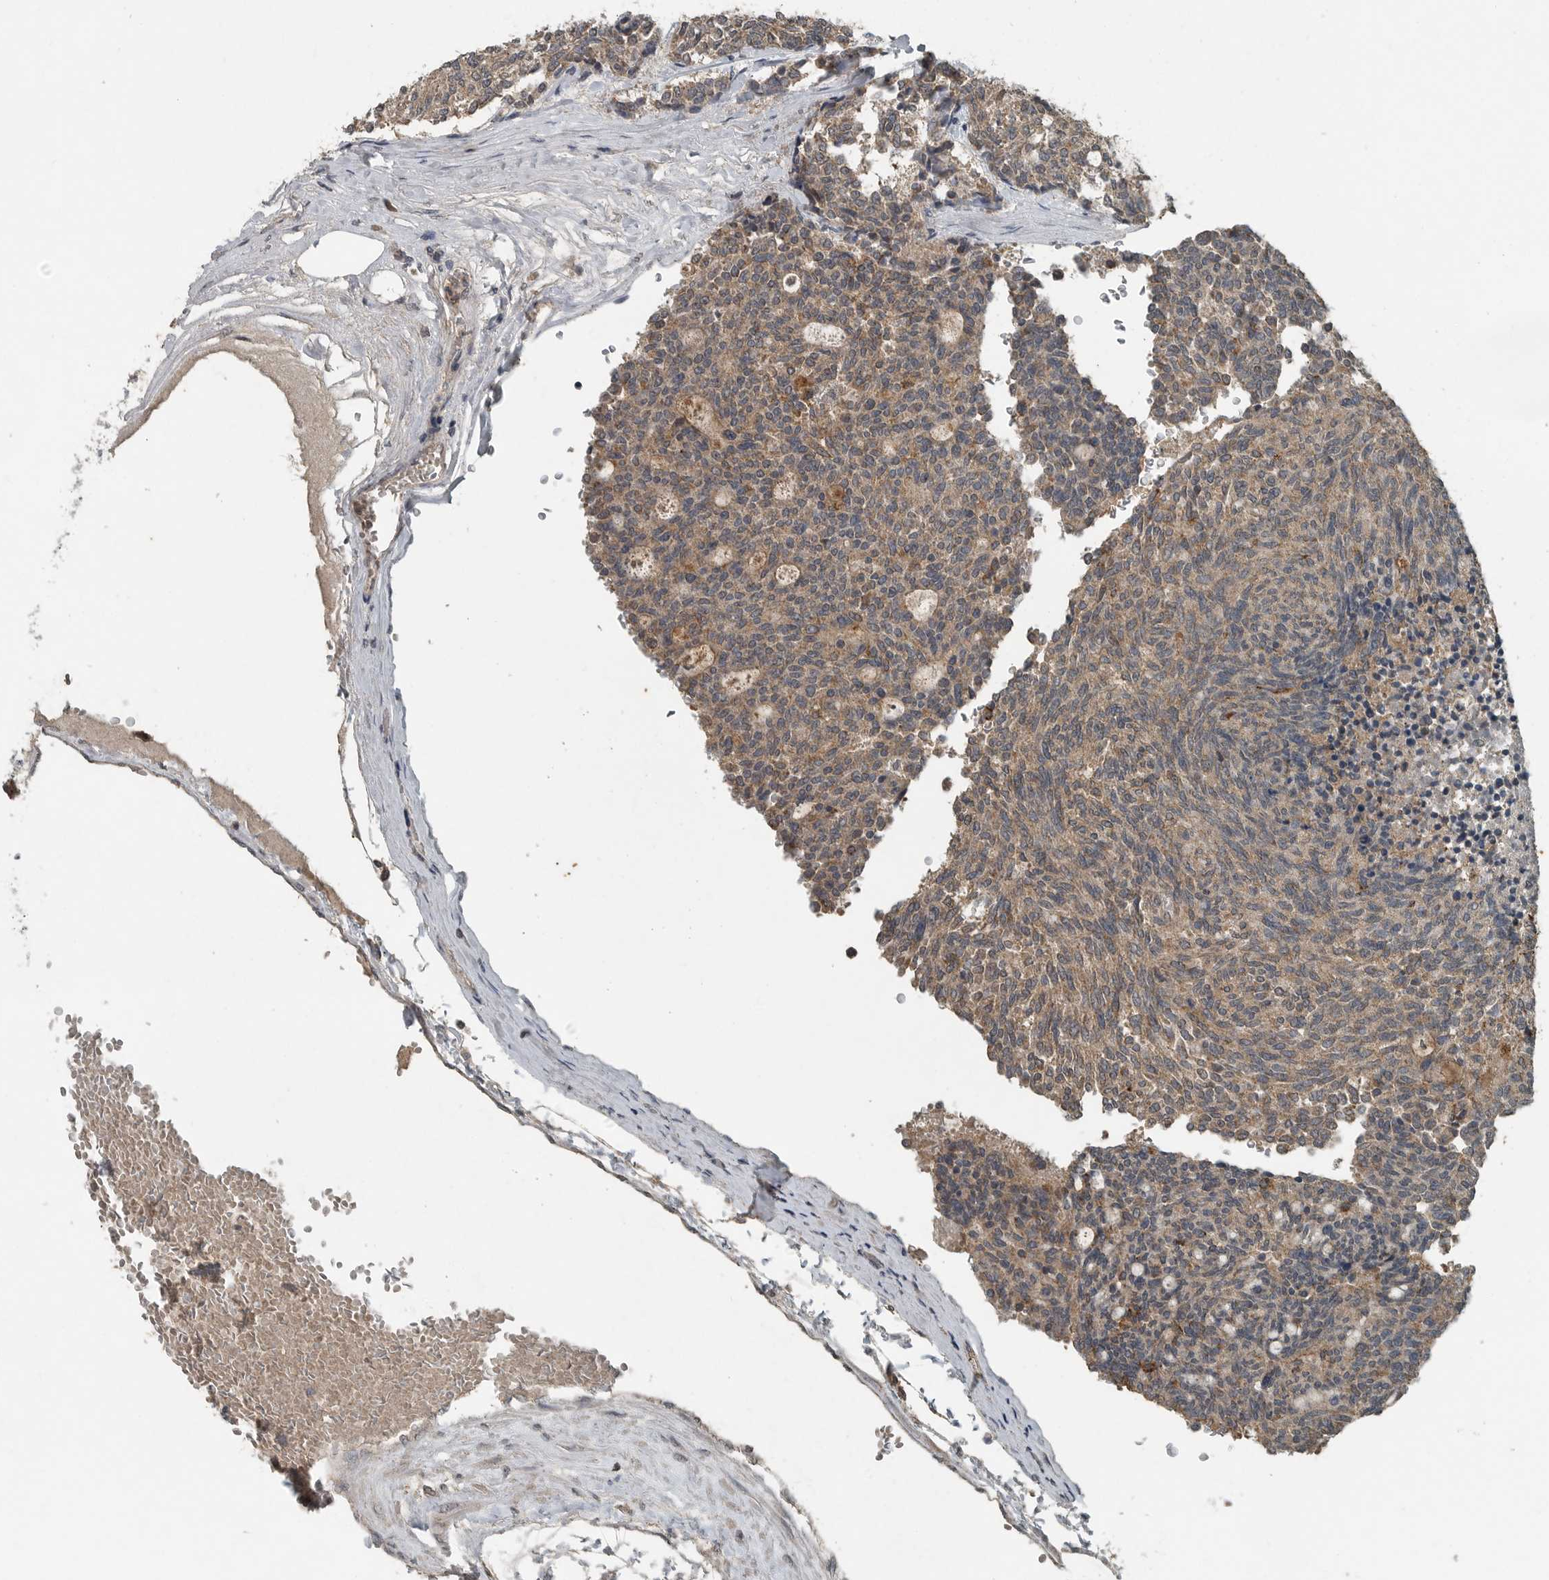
{"staining": {"intensity": "weak", "quantity": ">75%", "location": "cytoplasmic/membranous"}, "tissue": "carcinoid", "cell_type": "Tumor cells", "image_type": "cancer", "snomed": [{"axis": "morphology", "description": "Carcinoid, malignant, NOS"}, {"axis": "topography", "description": "Pancreas"}], "caption": "An immunohistochemistry (IHC) image of tumor tissue is shown. Protein staining in brown highlights weak cytoplasmic/membranous positivity in carcinoid (malignant) within tumor cells. (DAB (3,3'-diaminobenzidine) IHC with brightfield microscopy, high magnification).", "gene": "IL6ST", "patient": {"sex": "female", "age": 54}}